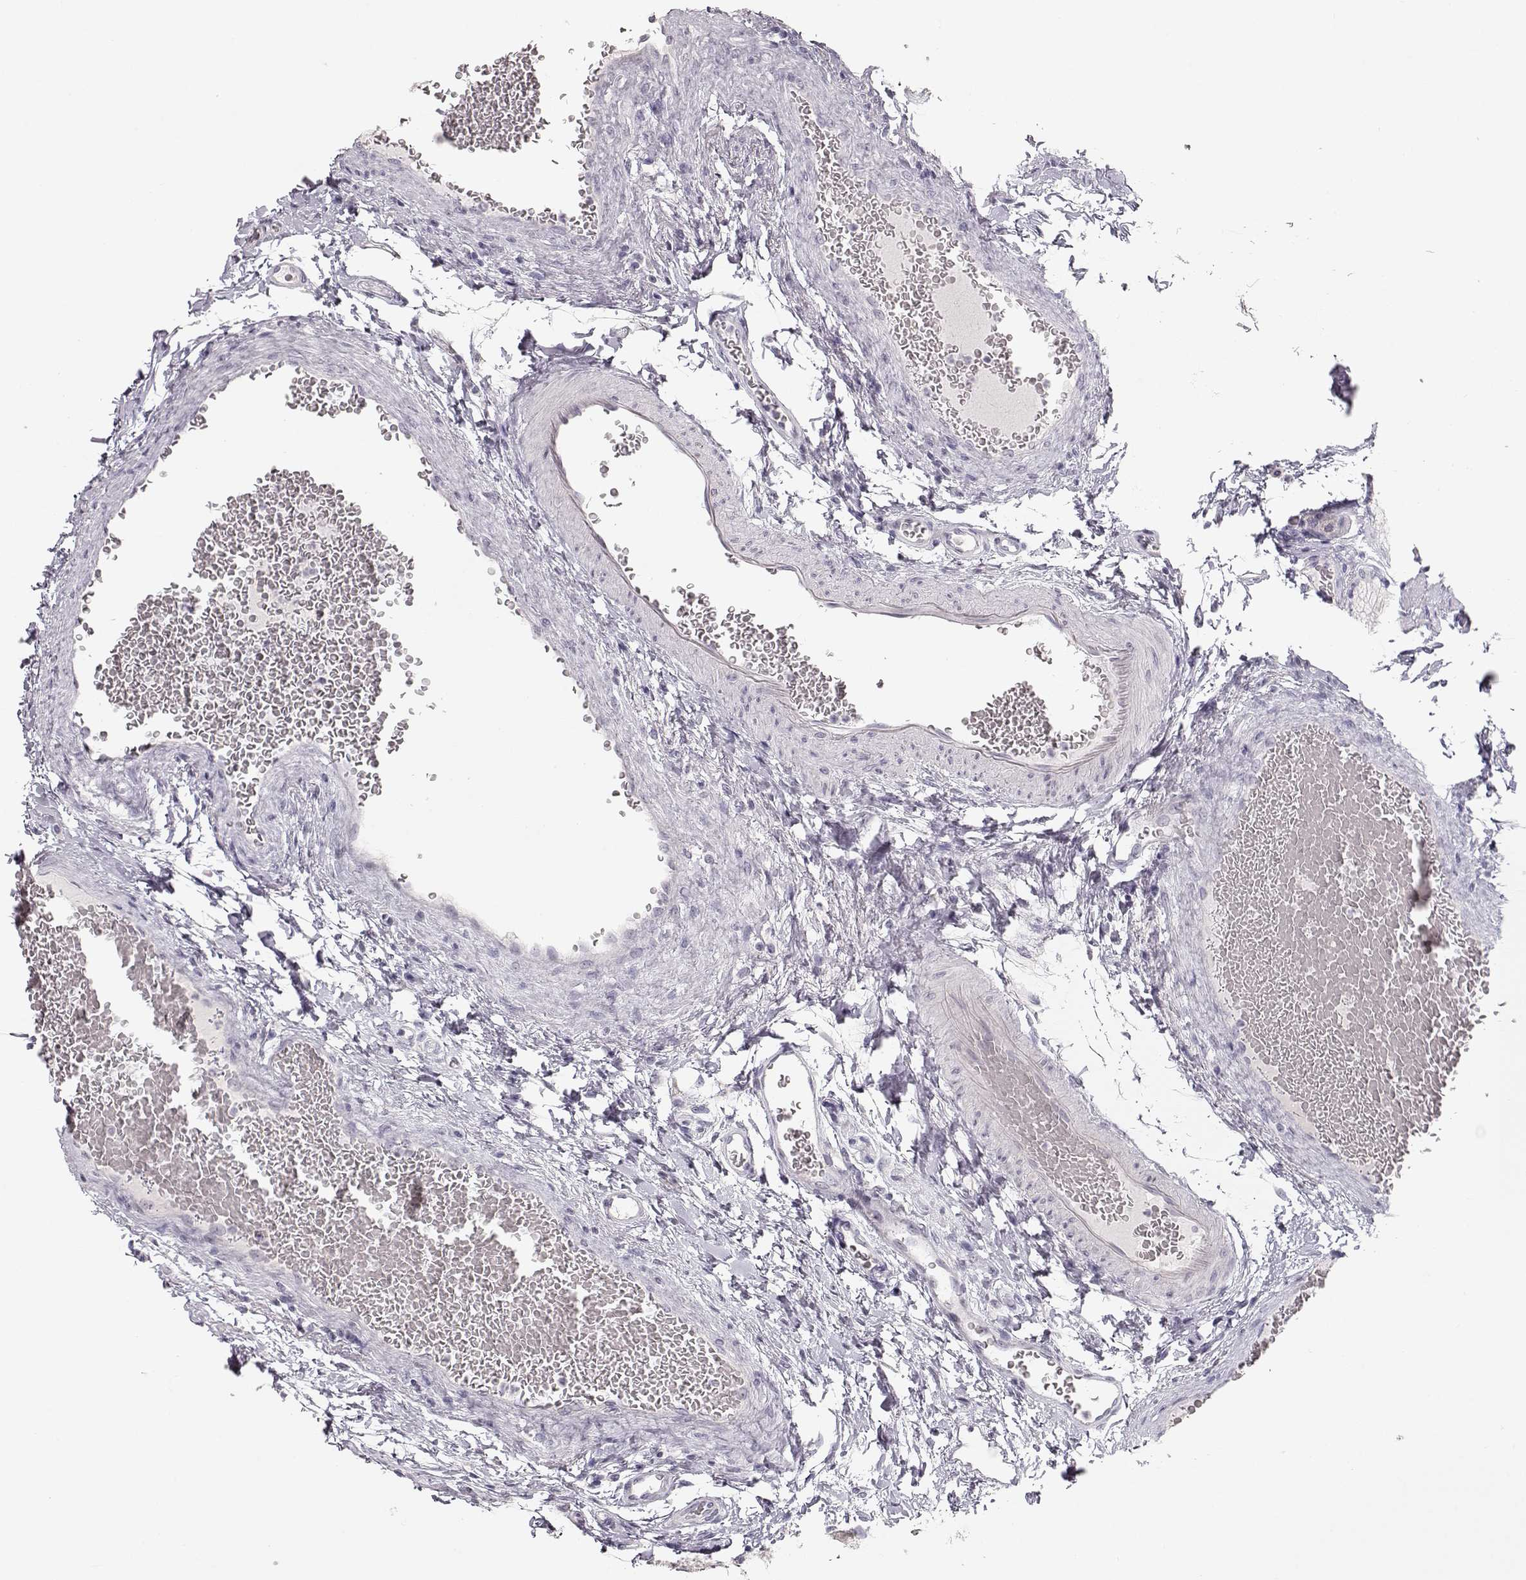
{"staining": {"intensity": "negative", "quantity": "none", "location": "none"}, "tissue": "stomach", "cell_type": "Glandular cells", "image_type": "normal", "snomed": [{"axis": "morphology", "description": "Normal tissue, NOS"}, {"axis": "morphology", "description": "Adenocarcinoma, NOS"}, {"axis": "morphology", "description": "Adenocarcinoma, High grade"}, {"axis": "topography", "description": "Stomach, upper"}, {"axis": "topography", "description": "Stomach"}], "caption": "Immunohistochemical staining of unremarkable stomach reveals no significant staining in glandular cells.", "gene": "FAM205A", "patient": {"sex": "female", "age": 65}}